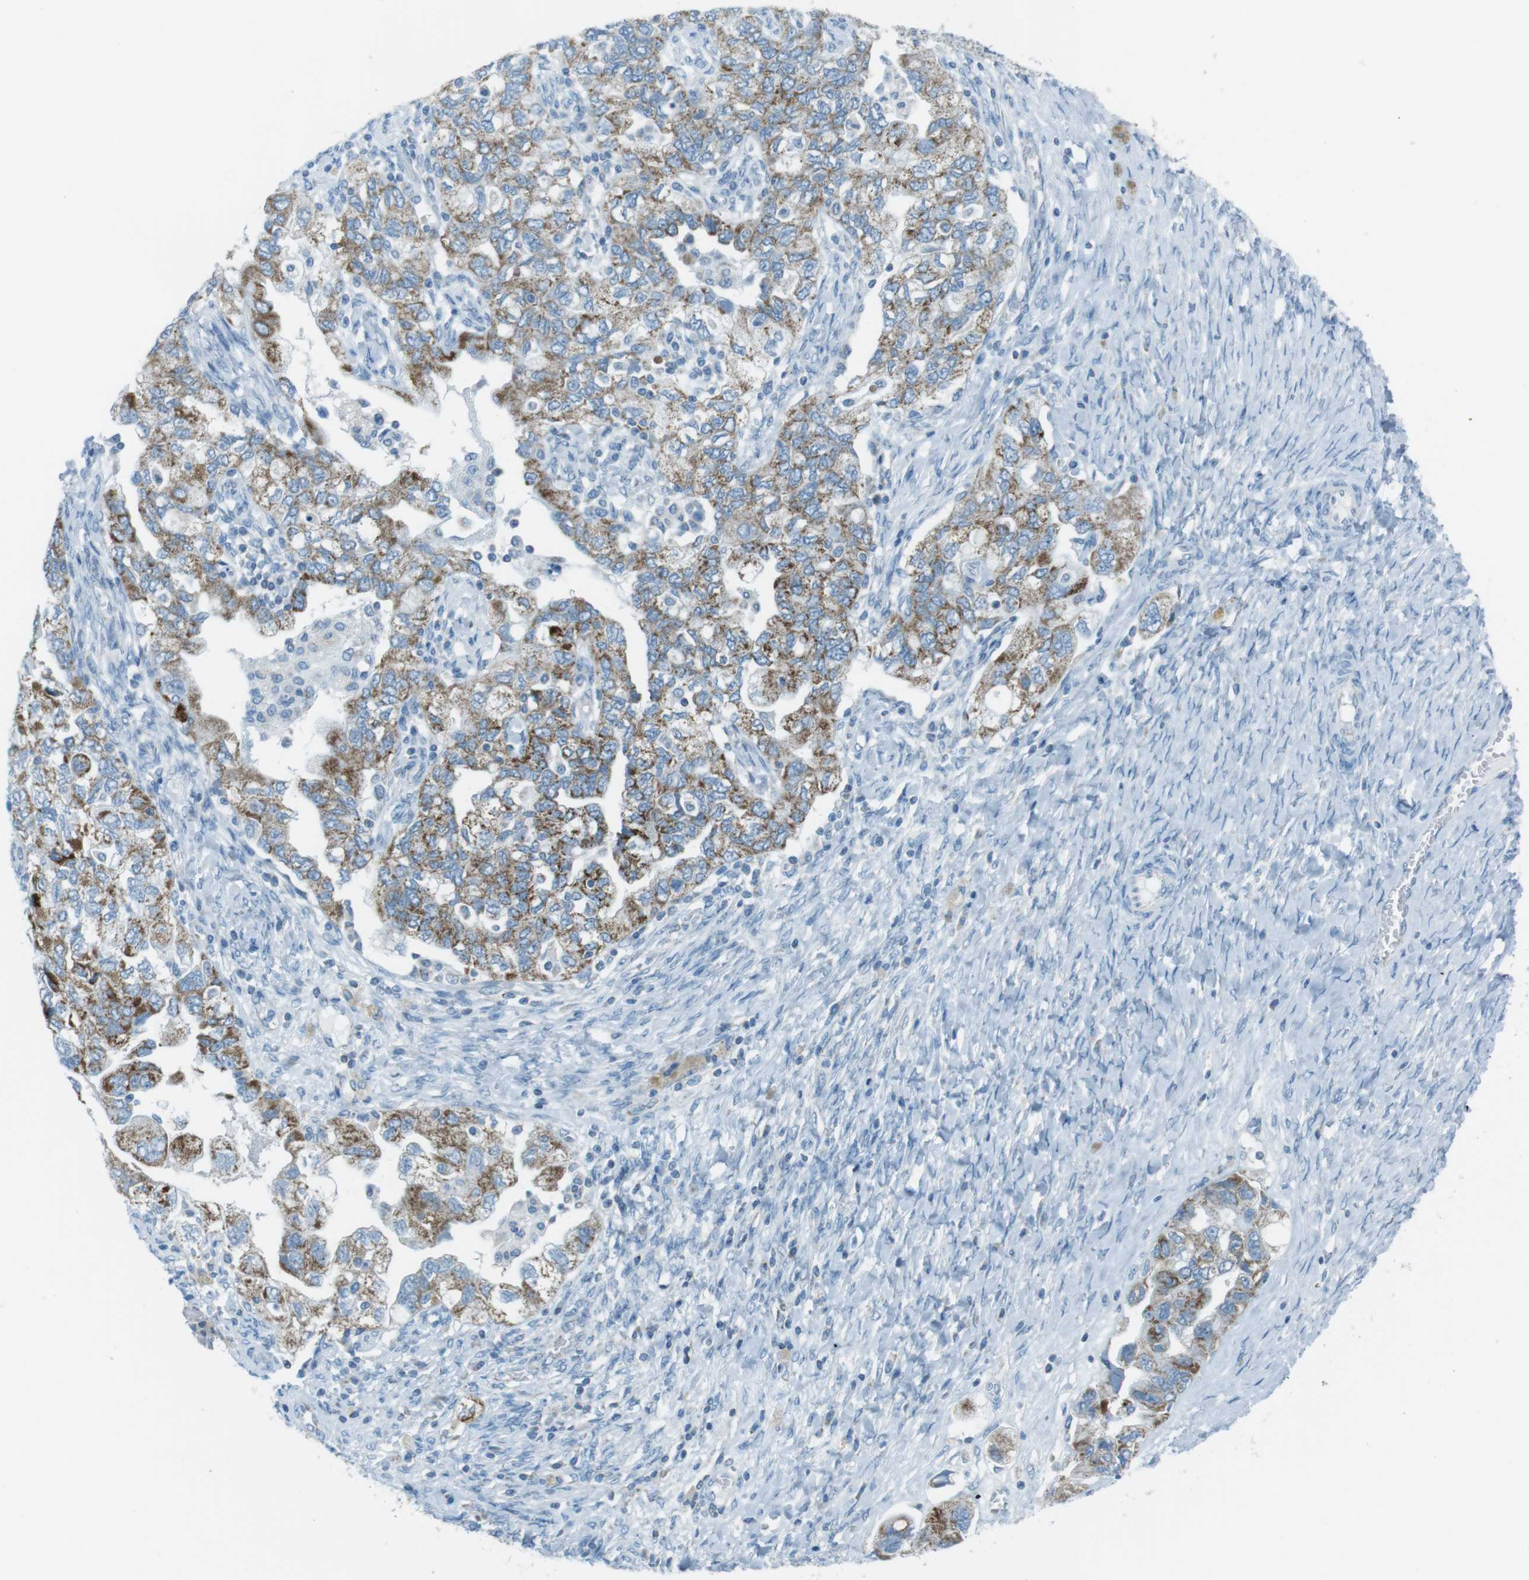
{"staining": {"intensity": "moderate", "quantity": ">75%", "location": "cytoplasmic/membranous"}, "tissue": "ovarian cancer", "cell_type": "Tumor cells", "image_type": "cancer", "snomed": [{"axis": "morphology", "description": "Carcinoma, NOS"}, {"axis": "morphology", "description": "Cystadenocarcinoma, serous, NOS"}, {"axis": "topography", "description": "Ovary"}], "caption": "Immunohistochemistry of human ovarian serous cystadenocarcinoma demonstrates medium levels of moderate cytoplasmic/membranous staining in about >75% of tumor cells.", "gene": "DNAJA3", "patient": {"sex": "female", "age": 69}}